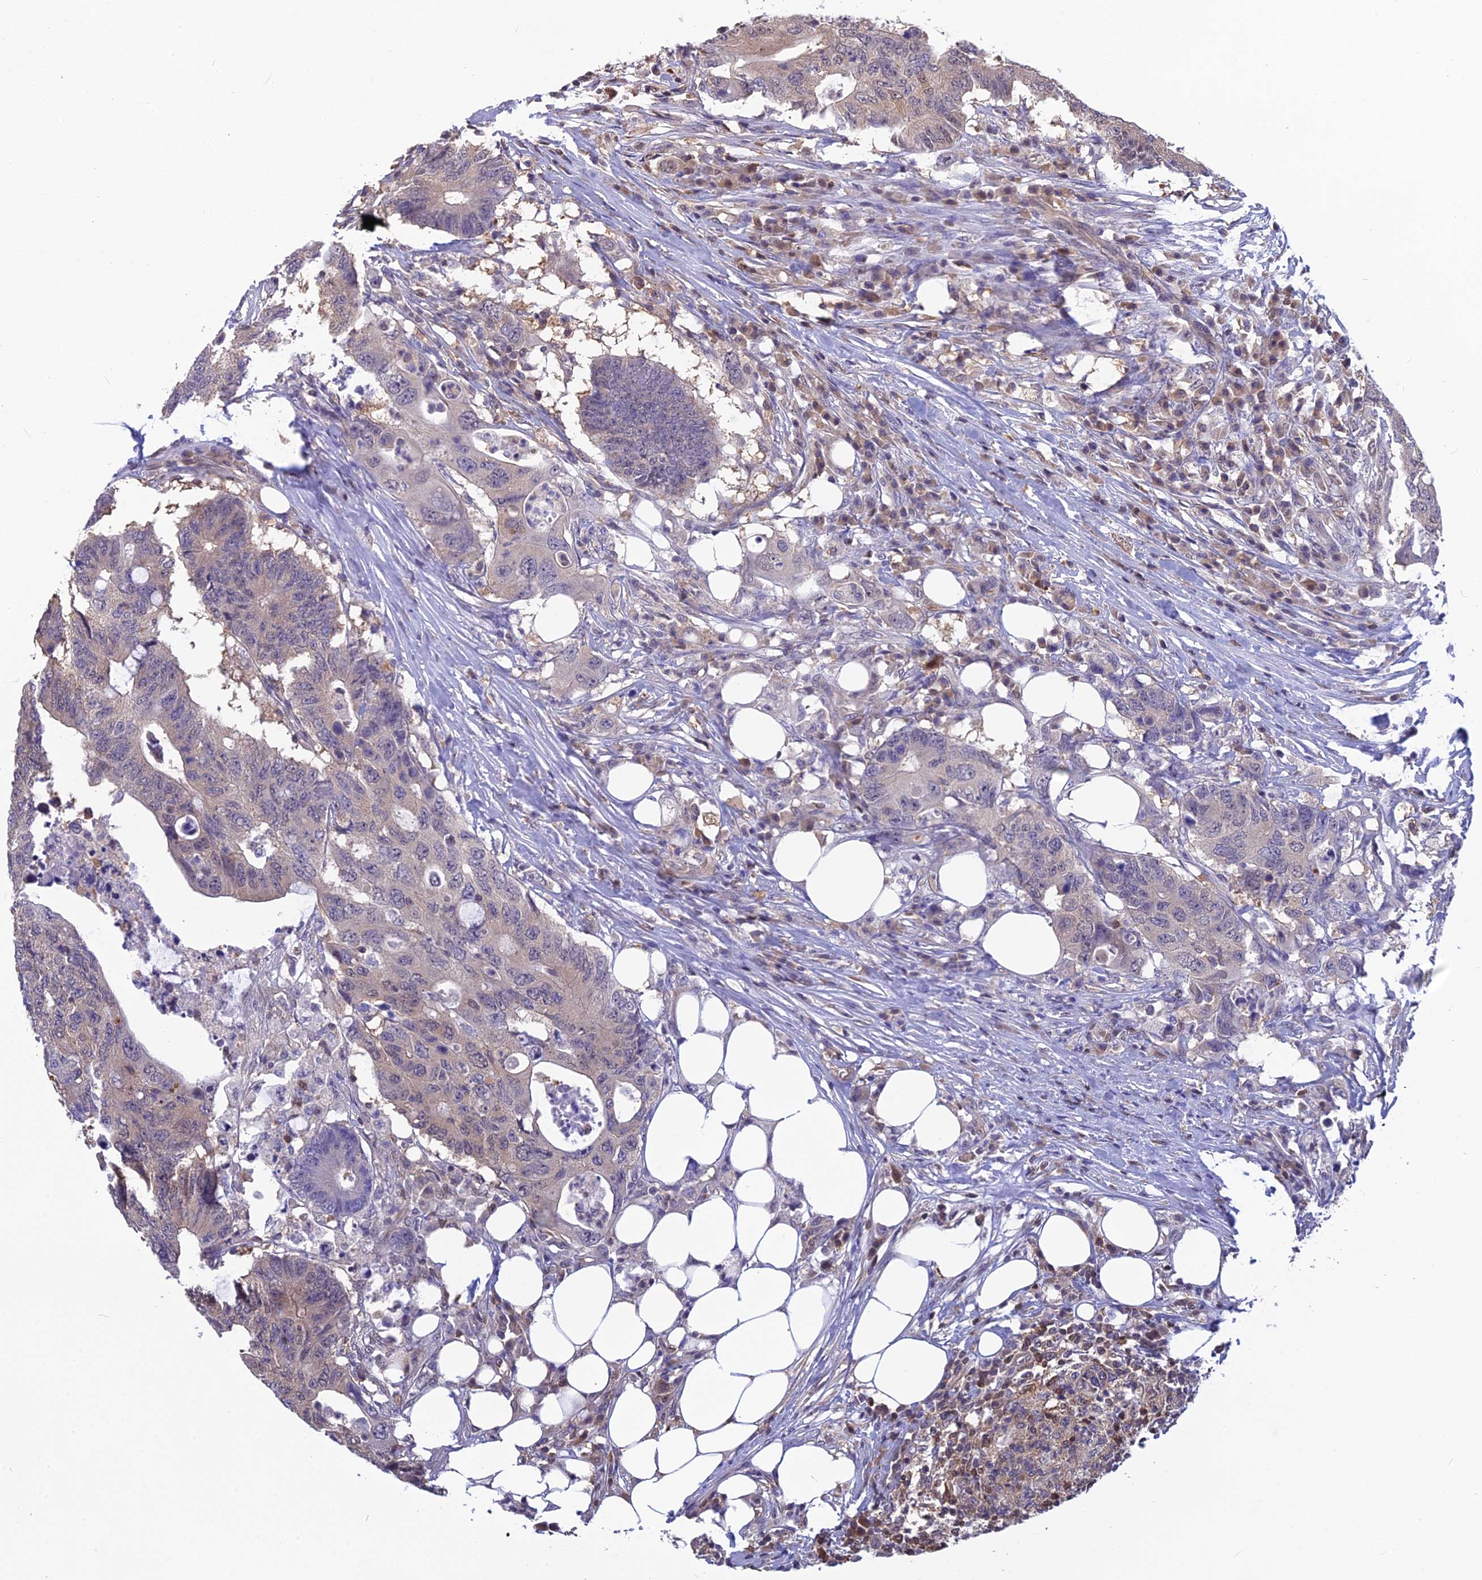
{"staining": {"intensity": "weak", "quantity": "<25%", "location": "cytoplasmic/membranous"}, "tissue": "colorectal cancer", "cell_type": "Tumor cells", "image_type": "cancer", "snomed": [{"axis": "morphology", "description": "Adenocarcinoma, NOS"}, {"axis": "topography", "description": "Colon"}], "caption": "Human colorectal cancer stained for a protein using IHC demonstrates no expression in tumor cells.", "gene": "HINT1", "patient": {"sex": "male", "age": 71}}